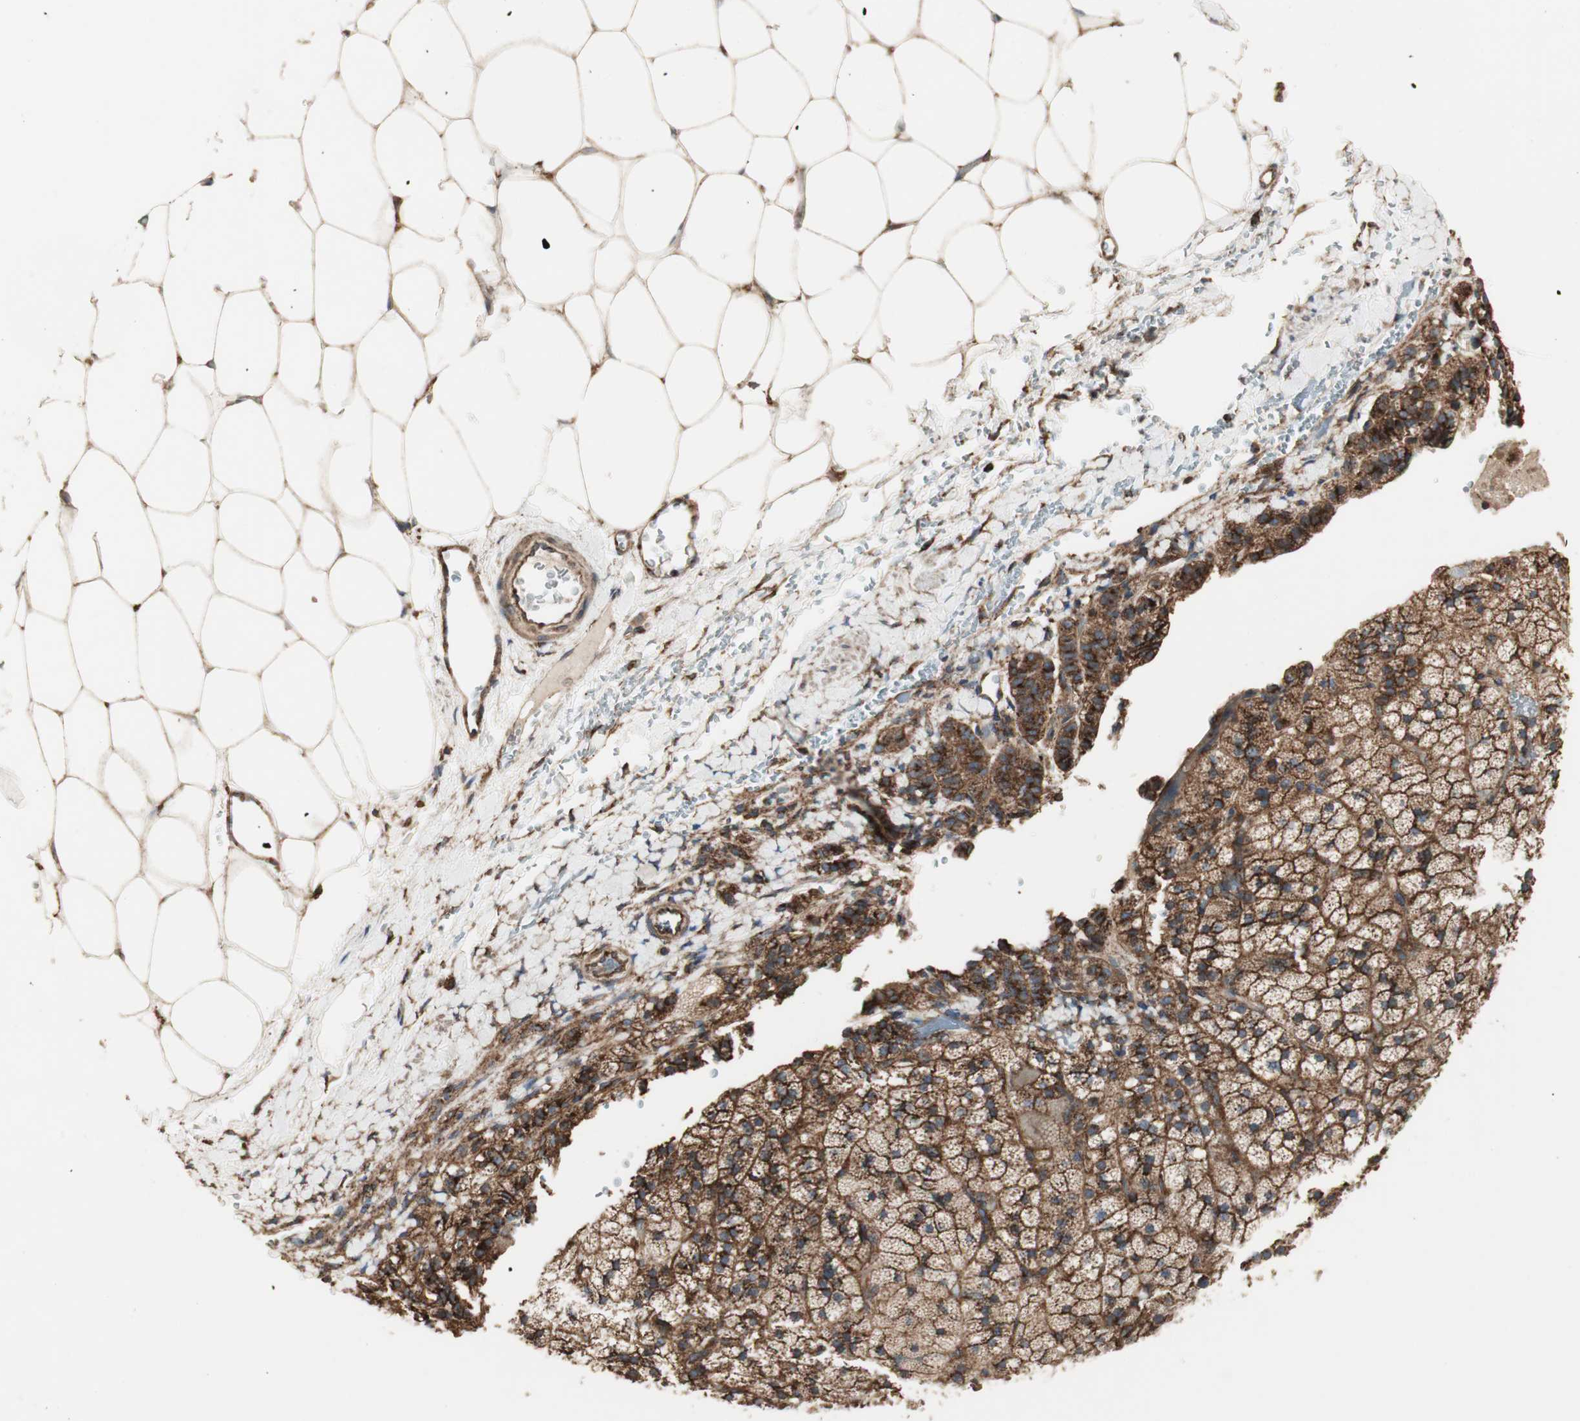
{"staining": {"intensity": "strong", "quantity": ">75%", "location": "cytoplasmic/membranous"}, "tissue": "adrenal gland", "cell_type": "Glandular cells", "image_type": "normal", "snomed": [{"axis": "morphology", "description": "Normal tissue, NOS"}, {"axis": "topography", "description": "Adrenal gland"}], "caption": "Glandular cells exhibit high levels of strong cytoplasmic/membranous positivity in about >75% of cells in benign human adrenal gland. (brown staining indicates protein expression, while blue staining denotes nuclei).", "gene": "H6PD", "patient": {"sex": "male", "age": 35}}